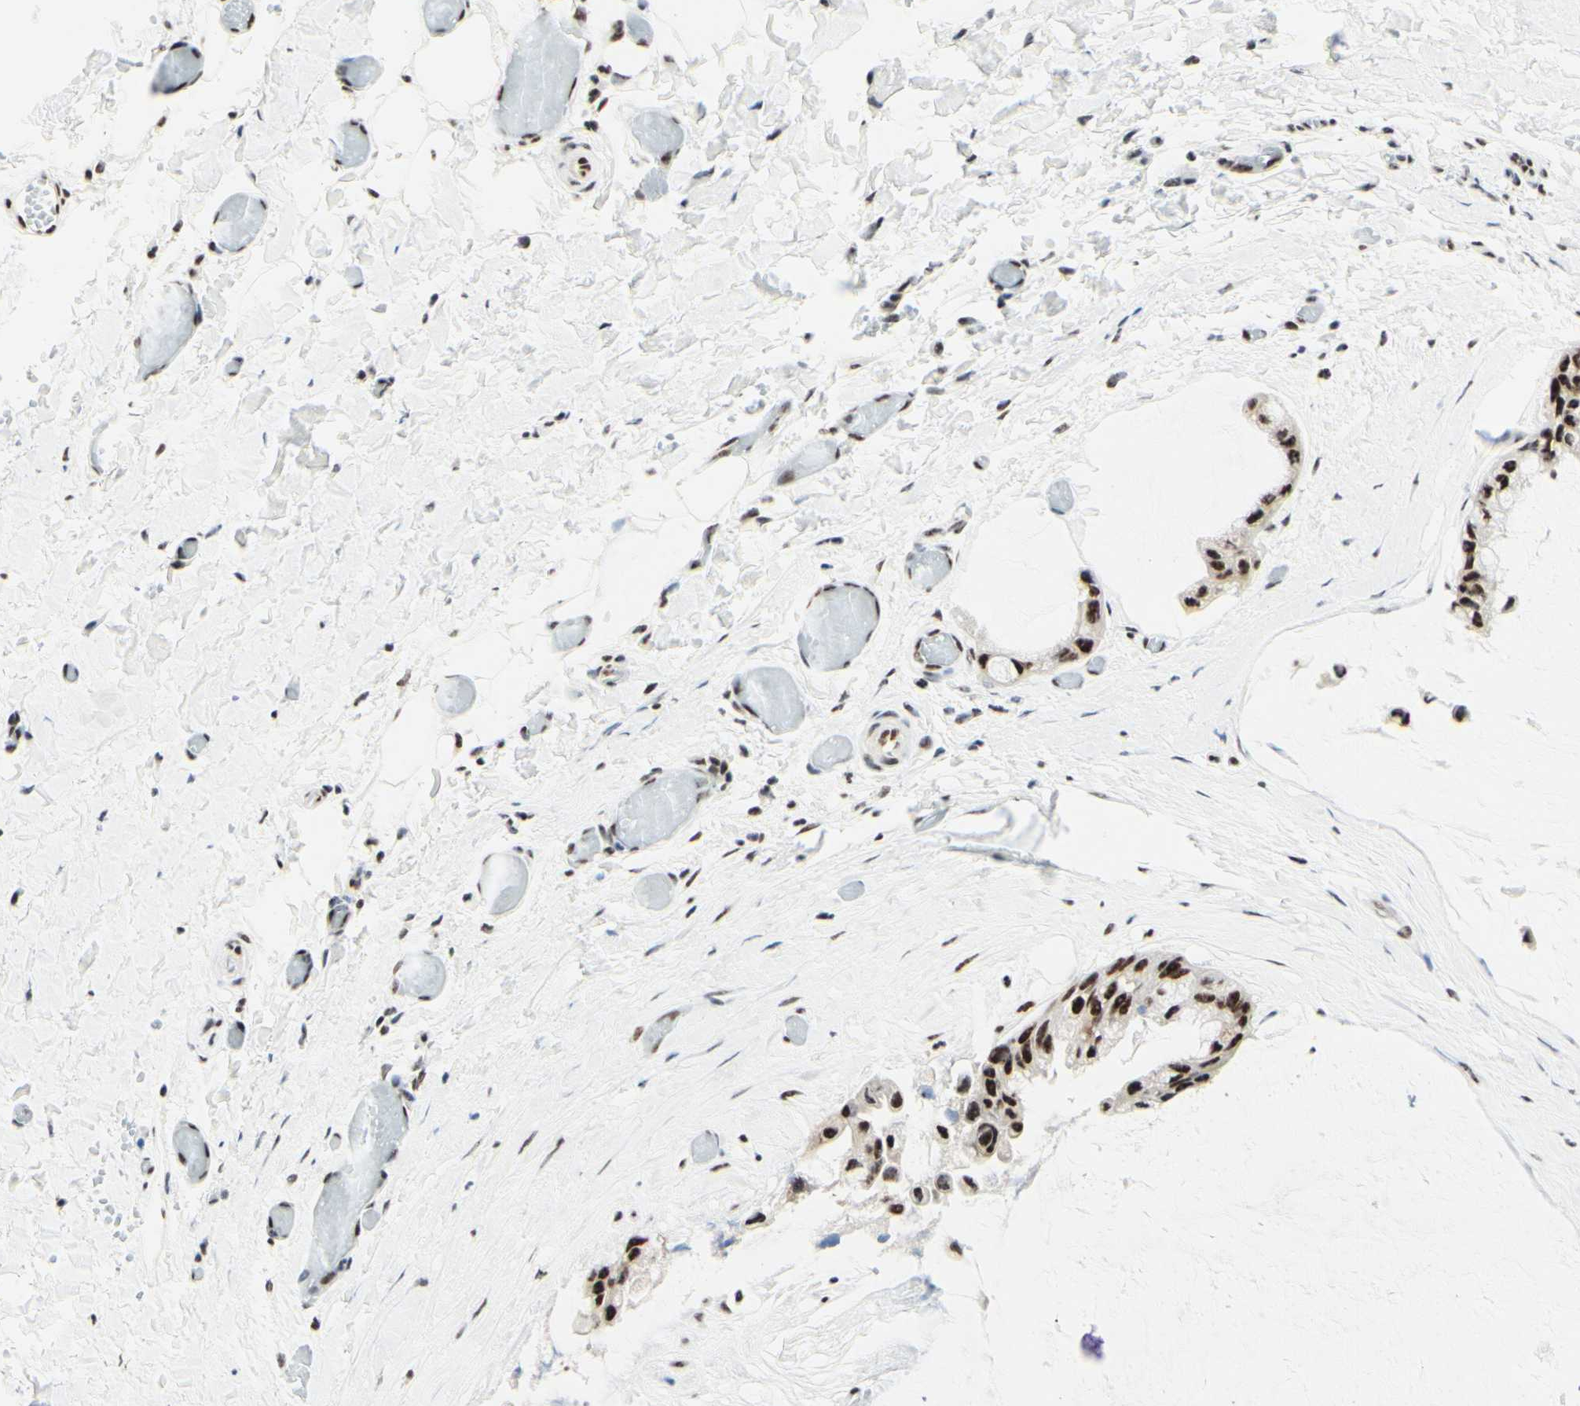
{"staining": {"intensity": "strong", "quantity": ">75%", "location": "nuclear"}, "tissue": "ovarian cancer", "cell_type": "Tumor cells", "image_type": "cancer", "snomed": [{"axis": "morphology", "description": "Cystadenocarcinoma, mucinous, NOS"}, {"axis": "topography", "description": "Ovary"}], "caption": "High-magnification brightfield microscopy of ovarian cancer (mucinous cystadenocarcinoma) stained with DAB (3,3'-diaminobenzidine) (brown) and counterstained with hematoxylin (blue). tumor cells exhibit strong nuclear expression is identified in about>75% of cells. Immunohistochemistry (ihc) stains the protein of interest in brown and the nuclei are stained blue.", "gene": "WTAP", "patient": {"sex": "female", "age": 39}}